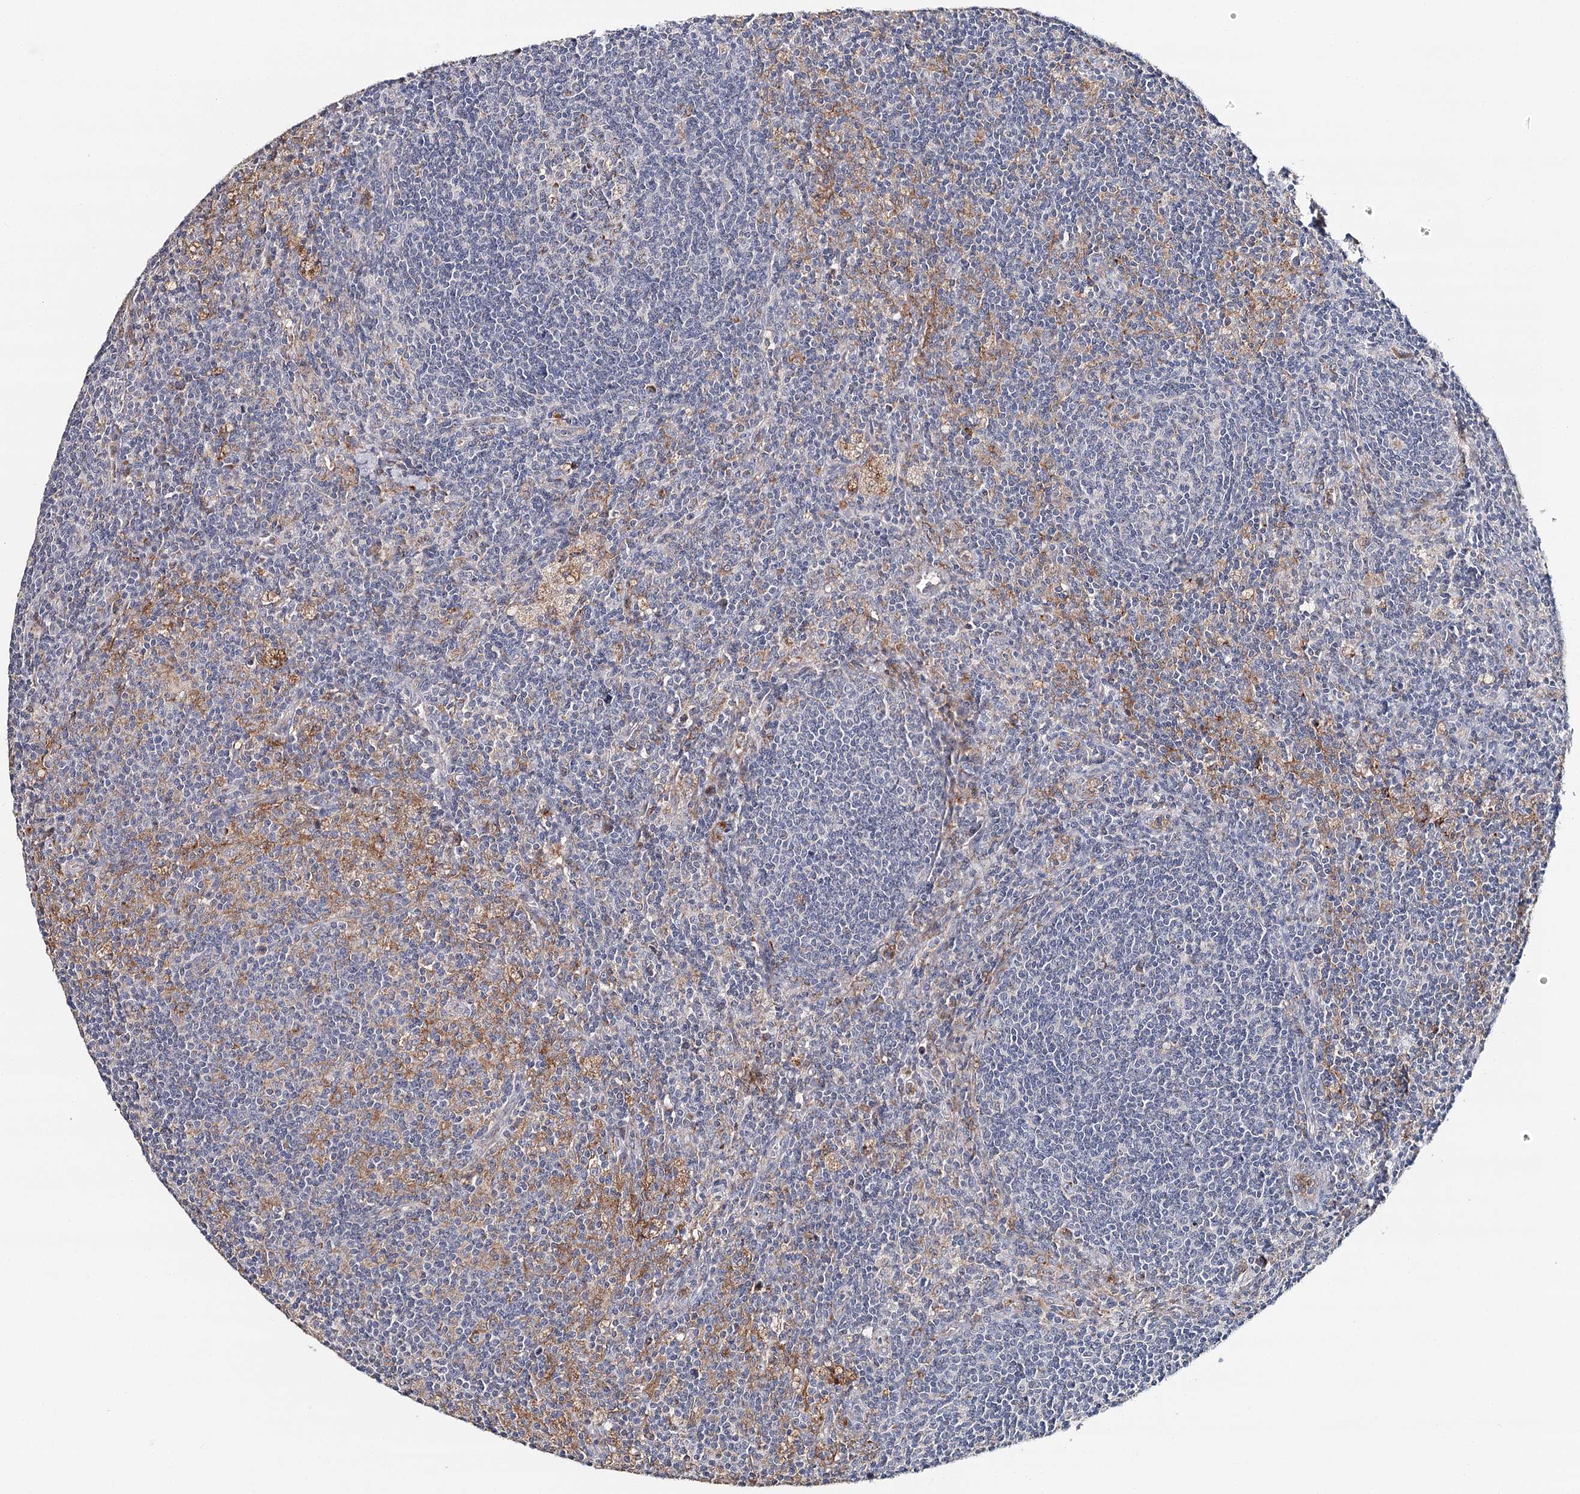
{"staining": {"intensity": "moderate", "quantity": "<25%", "location": "cytoplasmic/membranous"}, "tissue": "lymph node", "cell_type": "Germinal center cells", "image_type": "normal", "snomed": [{"axis": "morphology", "description": "Normal tissue, NOS"}, {"axis": "topography", "description": "Lymph node"}], "caption": "High-power microscopy captured an immunohistochemistry micrograph of benign lymph node, revealing moderate cytoplasmic/membranous staining in about <25% of germinal center cells.", "gene": "MMP25", "patient": {"sex": "male", "age": 69}}